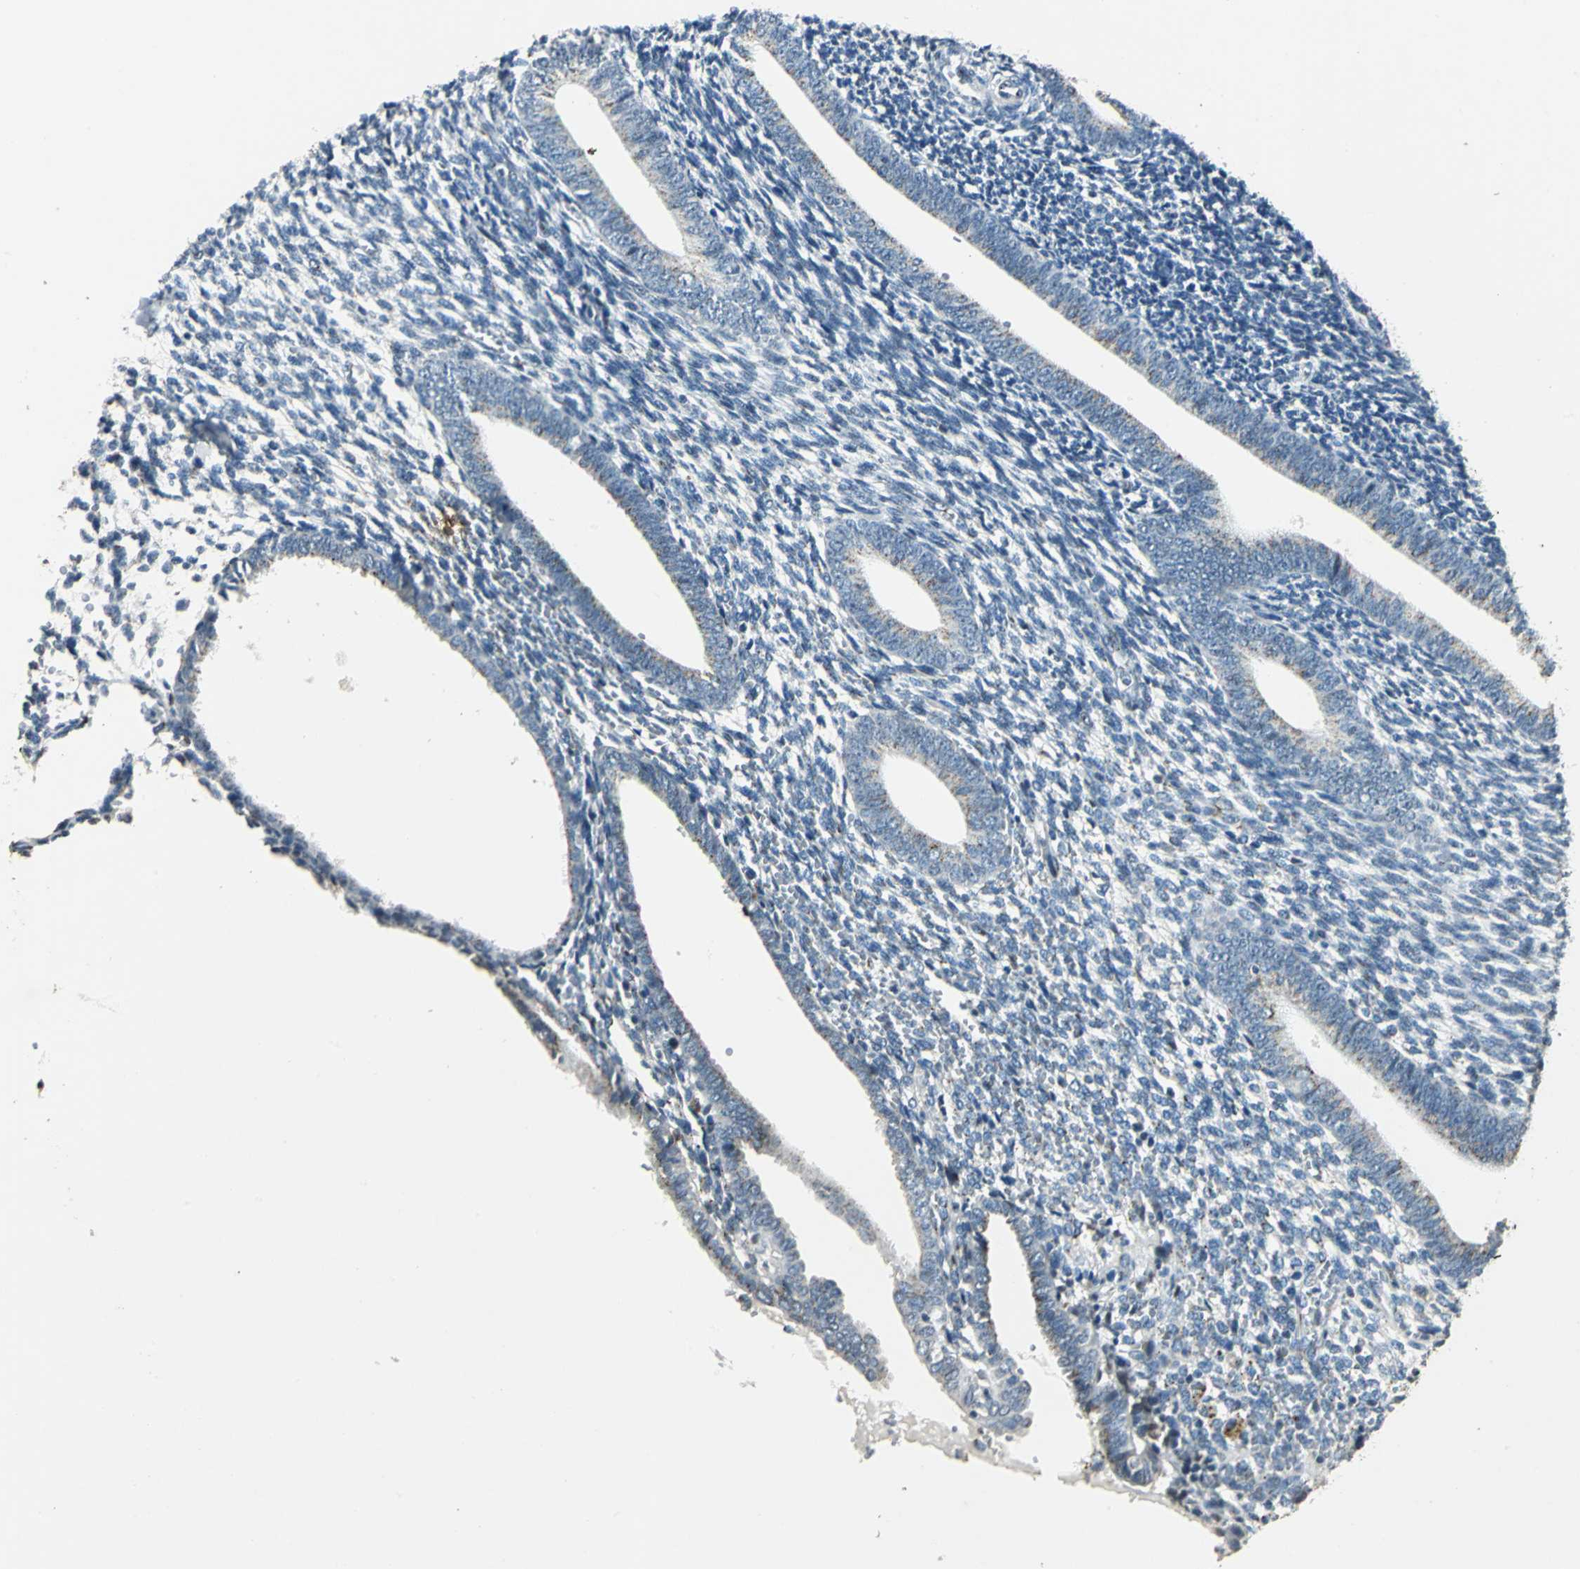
{"staining": {"intensity": "moderate", "quantity": "<25%", "location": "cytoplasmic/membranous"}, "tissue": "endometrium", "cell_type": "Cells in endometrial stroma", "image_type": "normal", "snomed": [{"axis": "morphology", "description": "Normal tissue, NOS"}, {"axis": "topography", "description": "Endometrium"}], "caption": "A photomicrograph of endometrium stained for a protein demonstrates moderate cytoplasmic/membranous brown staining in cells in endometrial stroma.", "gene": "TMEM115", "patient": {"sex": "female", "age": 57}}